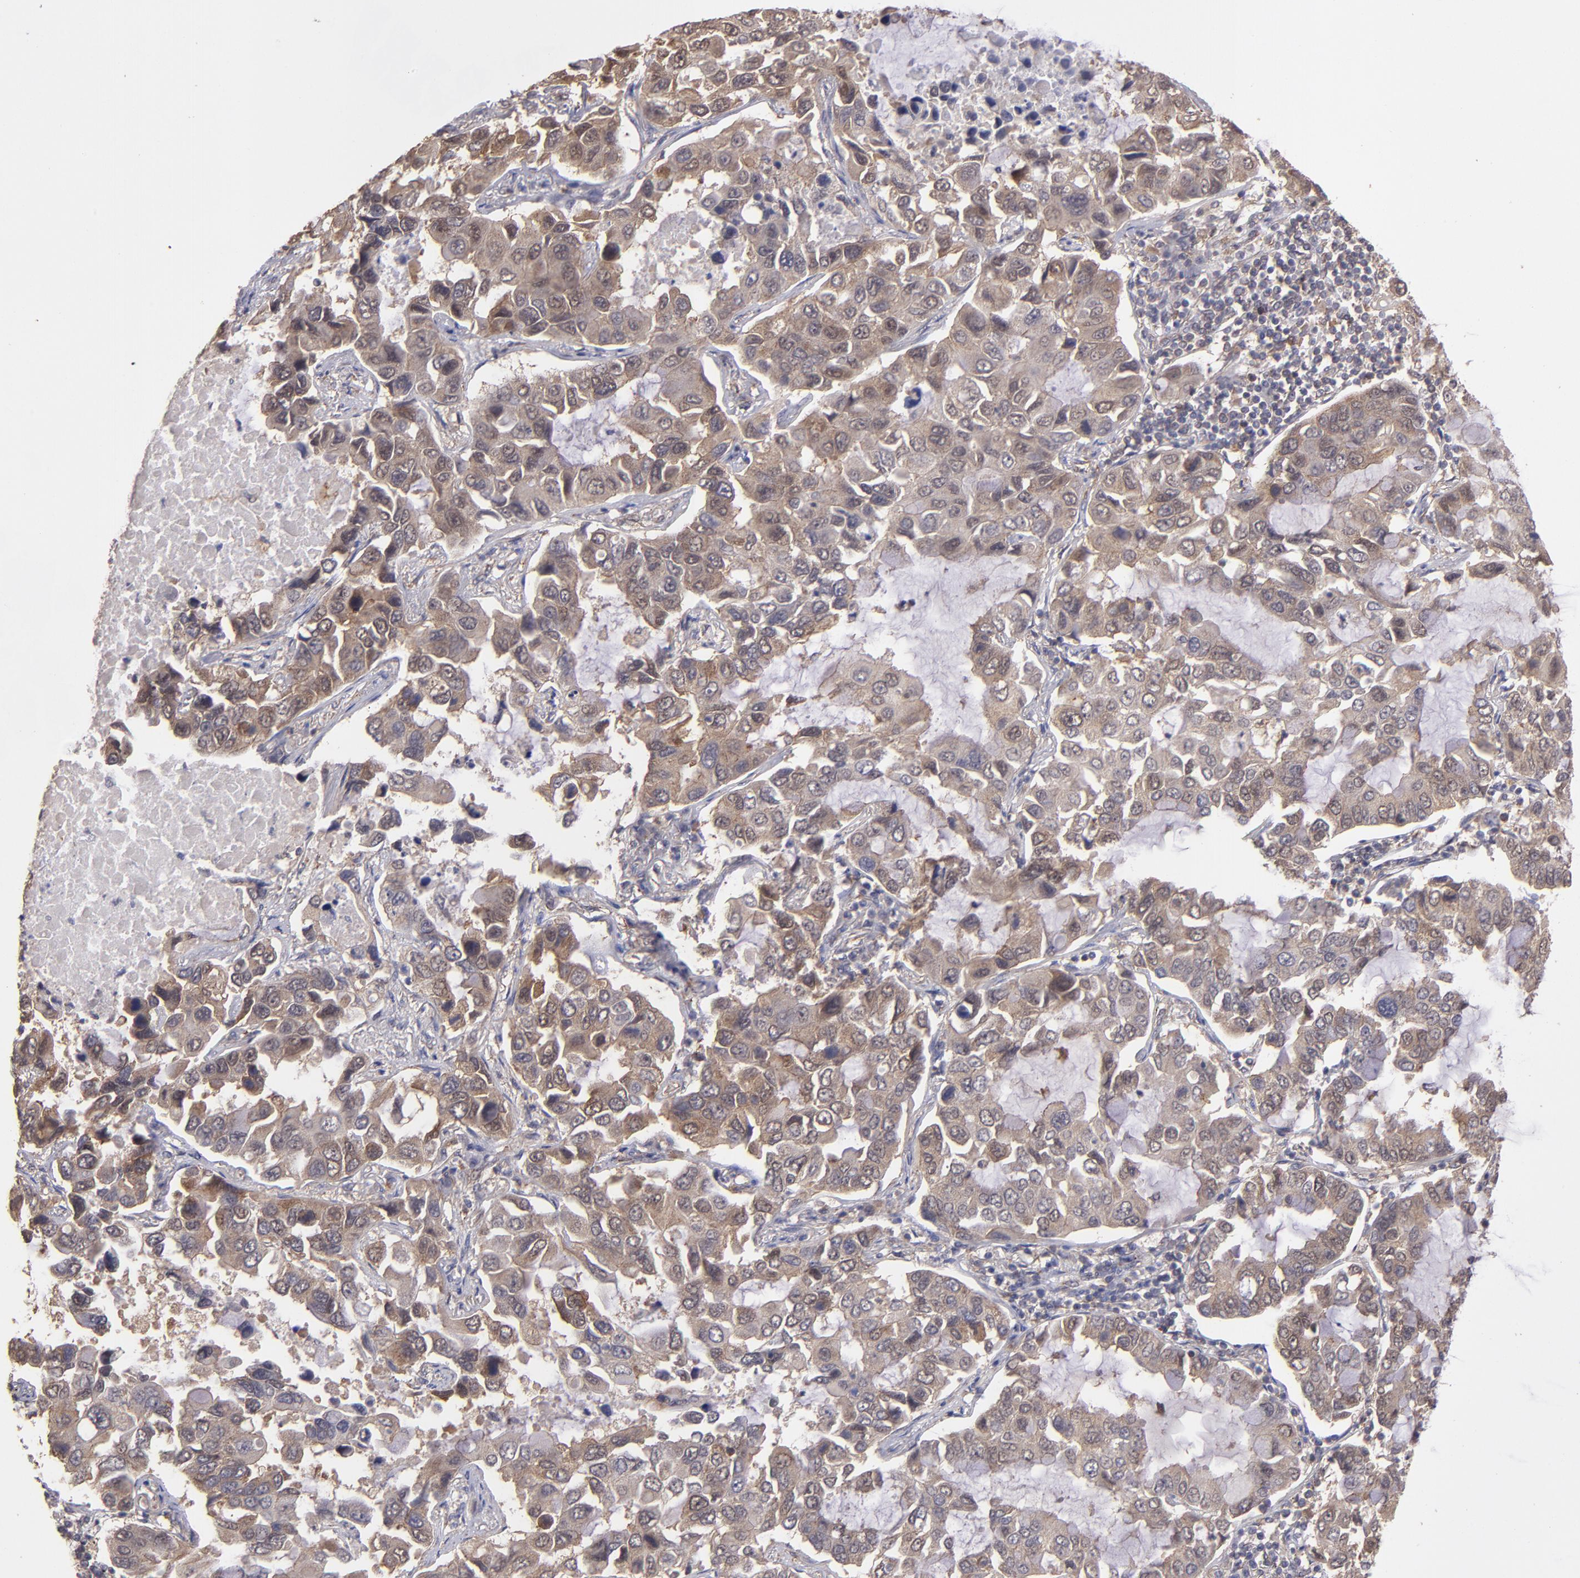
{"staining": {"intensity": "moderate", "quantity": ">75%", "location": "cytoplasmic/membranous,nuclear"}, "tissue": "lung cancer", "cell_type": "Tumor cells", "image_type": "cancer", "snomed": [{"axis": "morphology", "description": "Adenocarcinoma, NOS"}, {"axis": "topography", "description": "Lung"}], "caption": "Lung cancer (adenocarcinoma) stained for a protein (brown) demonstrates moderate cytoplasmic/membranous and nuclear positive positivity in approximately >75% of tumor cells.", "gene": "SIPA1L1", "patient": {"sex": "male", "age": 64}}